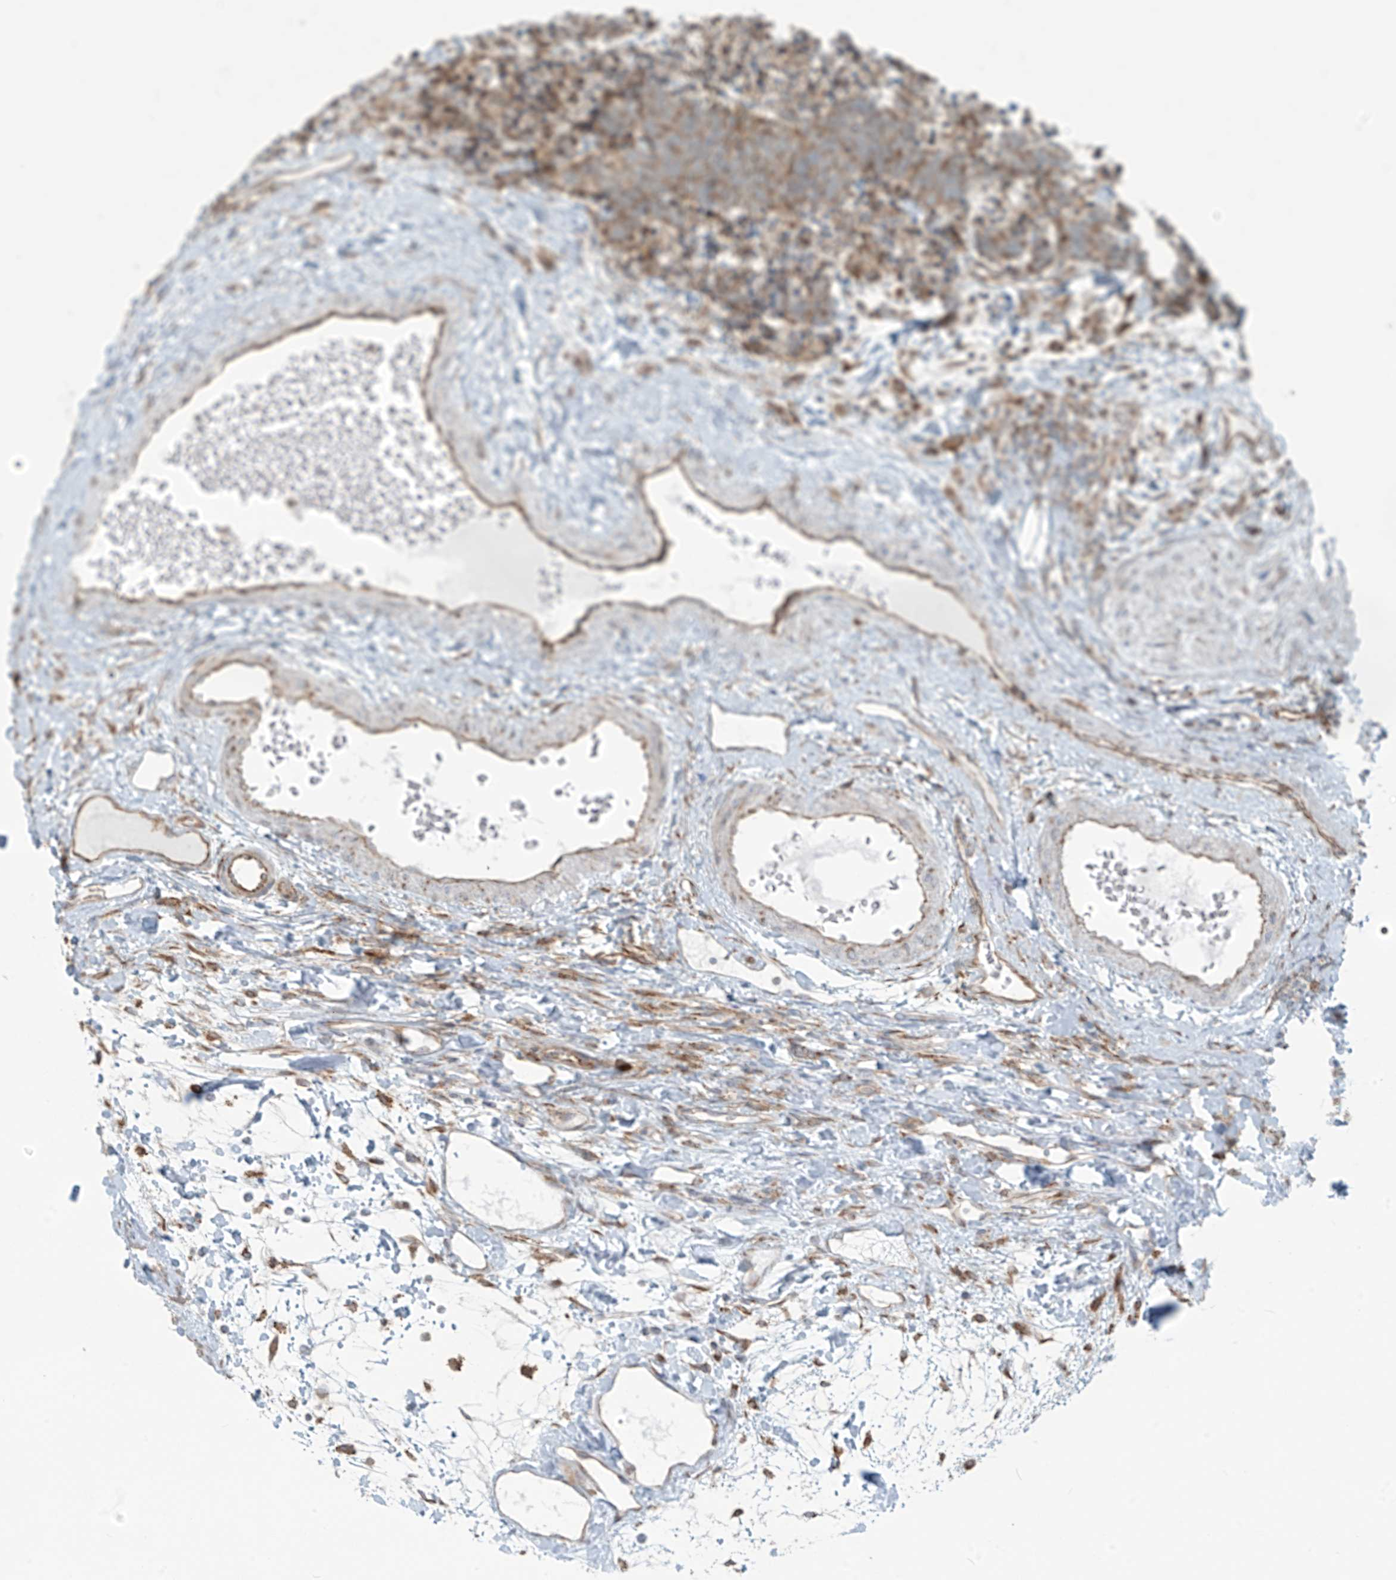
{"staining": {"intensity": "moderate", "quantity": ">75%", "location": "cytoplasmic/membranous"}, "tissue": "carcinoid", "cell_type": "Tumor cells", "image_type": "cancer", "snomed": [{"axis": "morphology", "description": "Carcinoma, NOS"}, {"axis": "morphology", "description": "Carcinoid, malignant, NOS"}, {"axis": "topography", "description": "Urinary bladder"}], "caption": "A high-resolution micrograph shows immunohistochemistry (IHC) staining of carcinoma, which shows moderate cytoplasmic/membranous positivity in about >75% of tumor cells. The staining was performed using DAB to visualize the protein expression in brown, while the nuclei were stained in blue with hematoxylin (Magnification: 20x).", "gene": "KATNIP", "patient": {"sex": "male", "age": 57}}